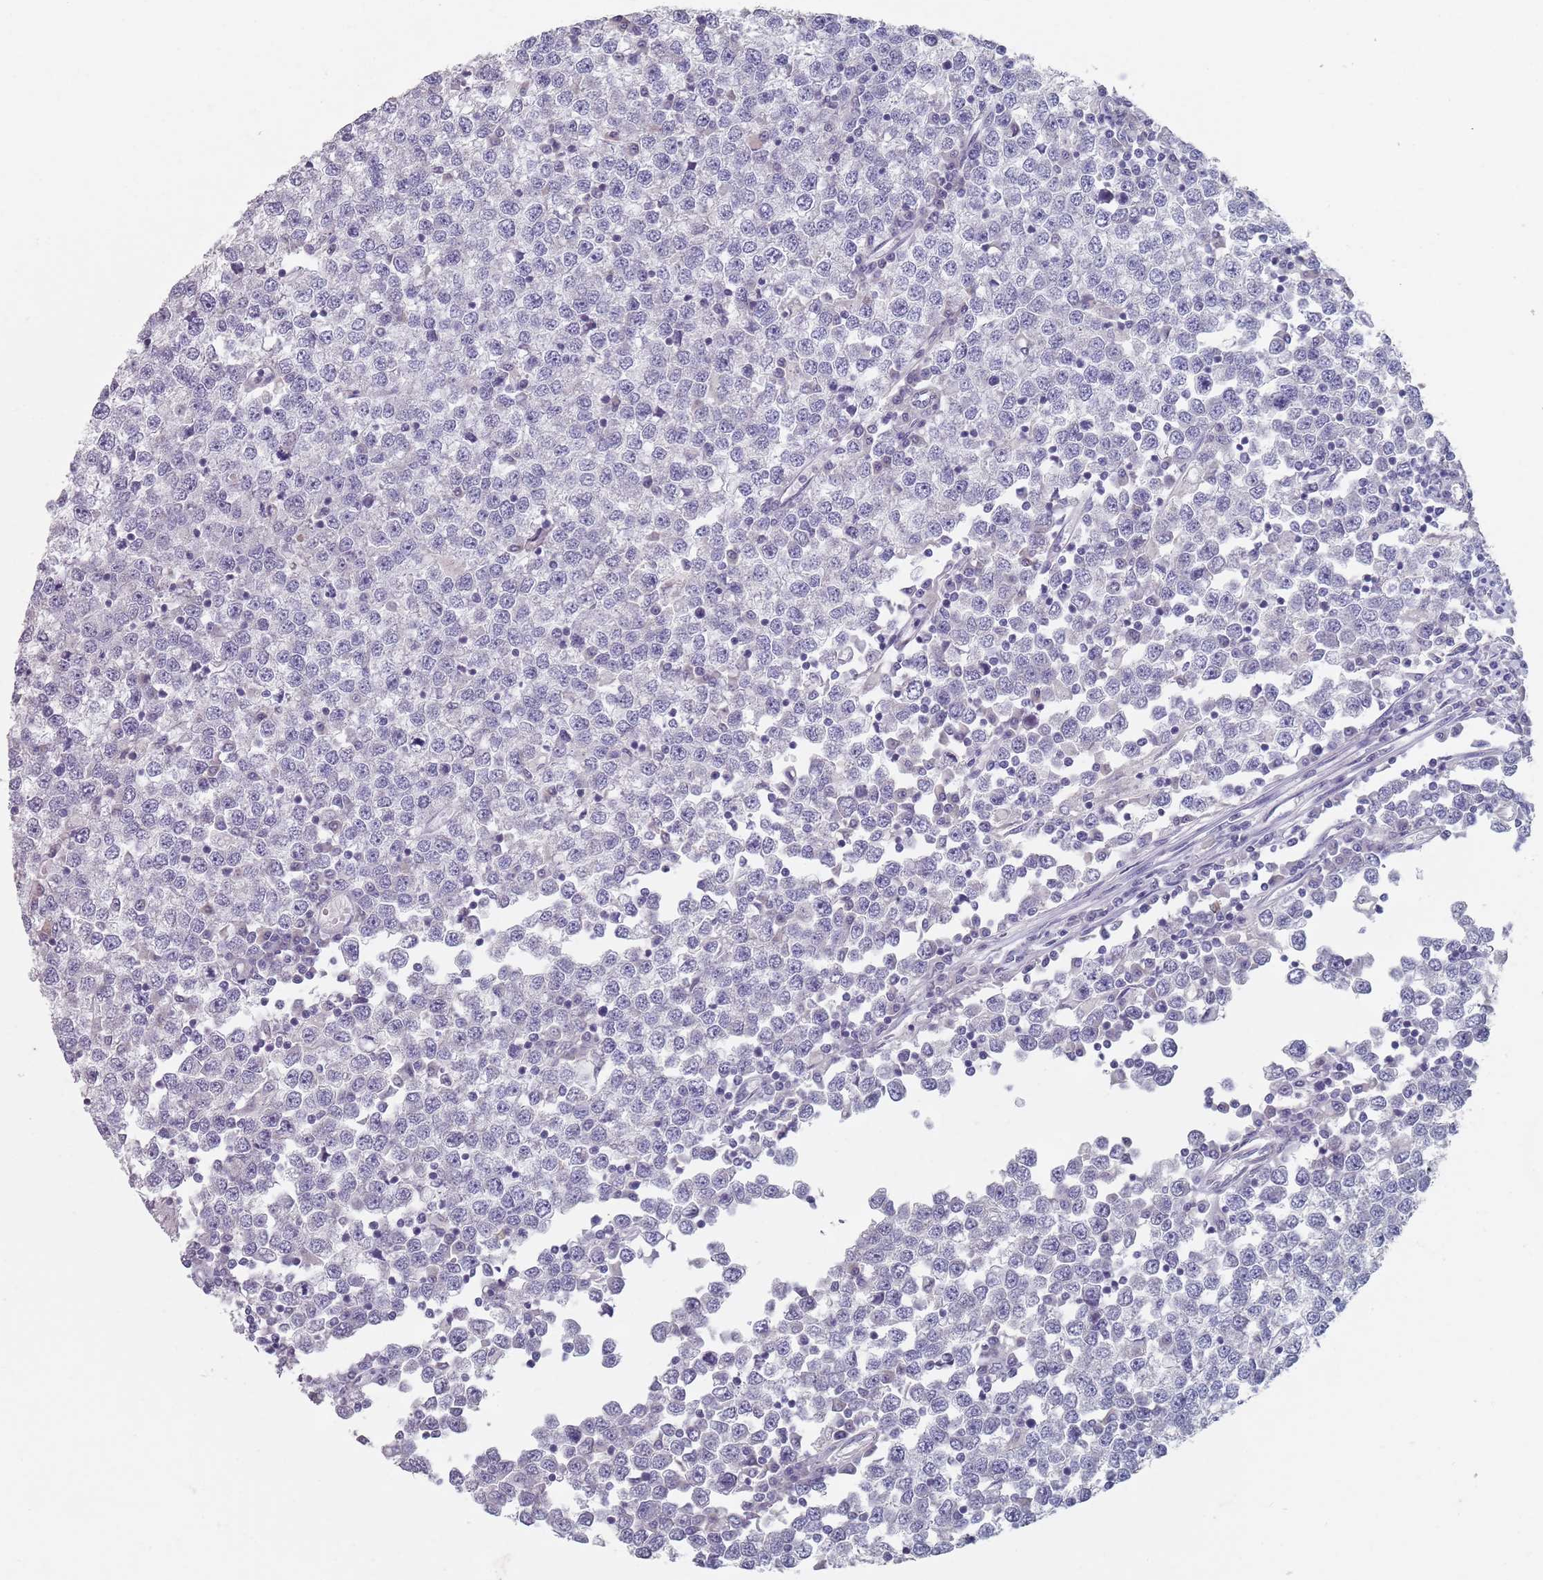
{"staining": {"intensity": "negative", "quantity": "none", "location": "none"}, "tissue": "testis cancer", "cell_type": "Tumor cells", "image_type": "cancer", "snomed": [{"axis": "morphology", "description": "Seminoma, NOS"}, {"axis": "topography", "description": "Testis"}], "caption": "A photomicrograph of human testis seminoma is negative for staining in tumor cells. The staining was performed using DAB (3,3'-diaminobenzidine) to visualize the protein expression in brown, while the nuclei were stained in blue with hematoxylin (Magnification: 20x).", "gene": "SAMD1", "patient": {"sex": "male", "age": 65}}